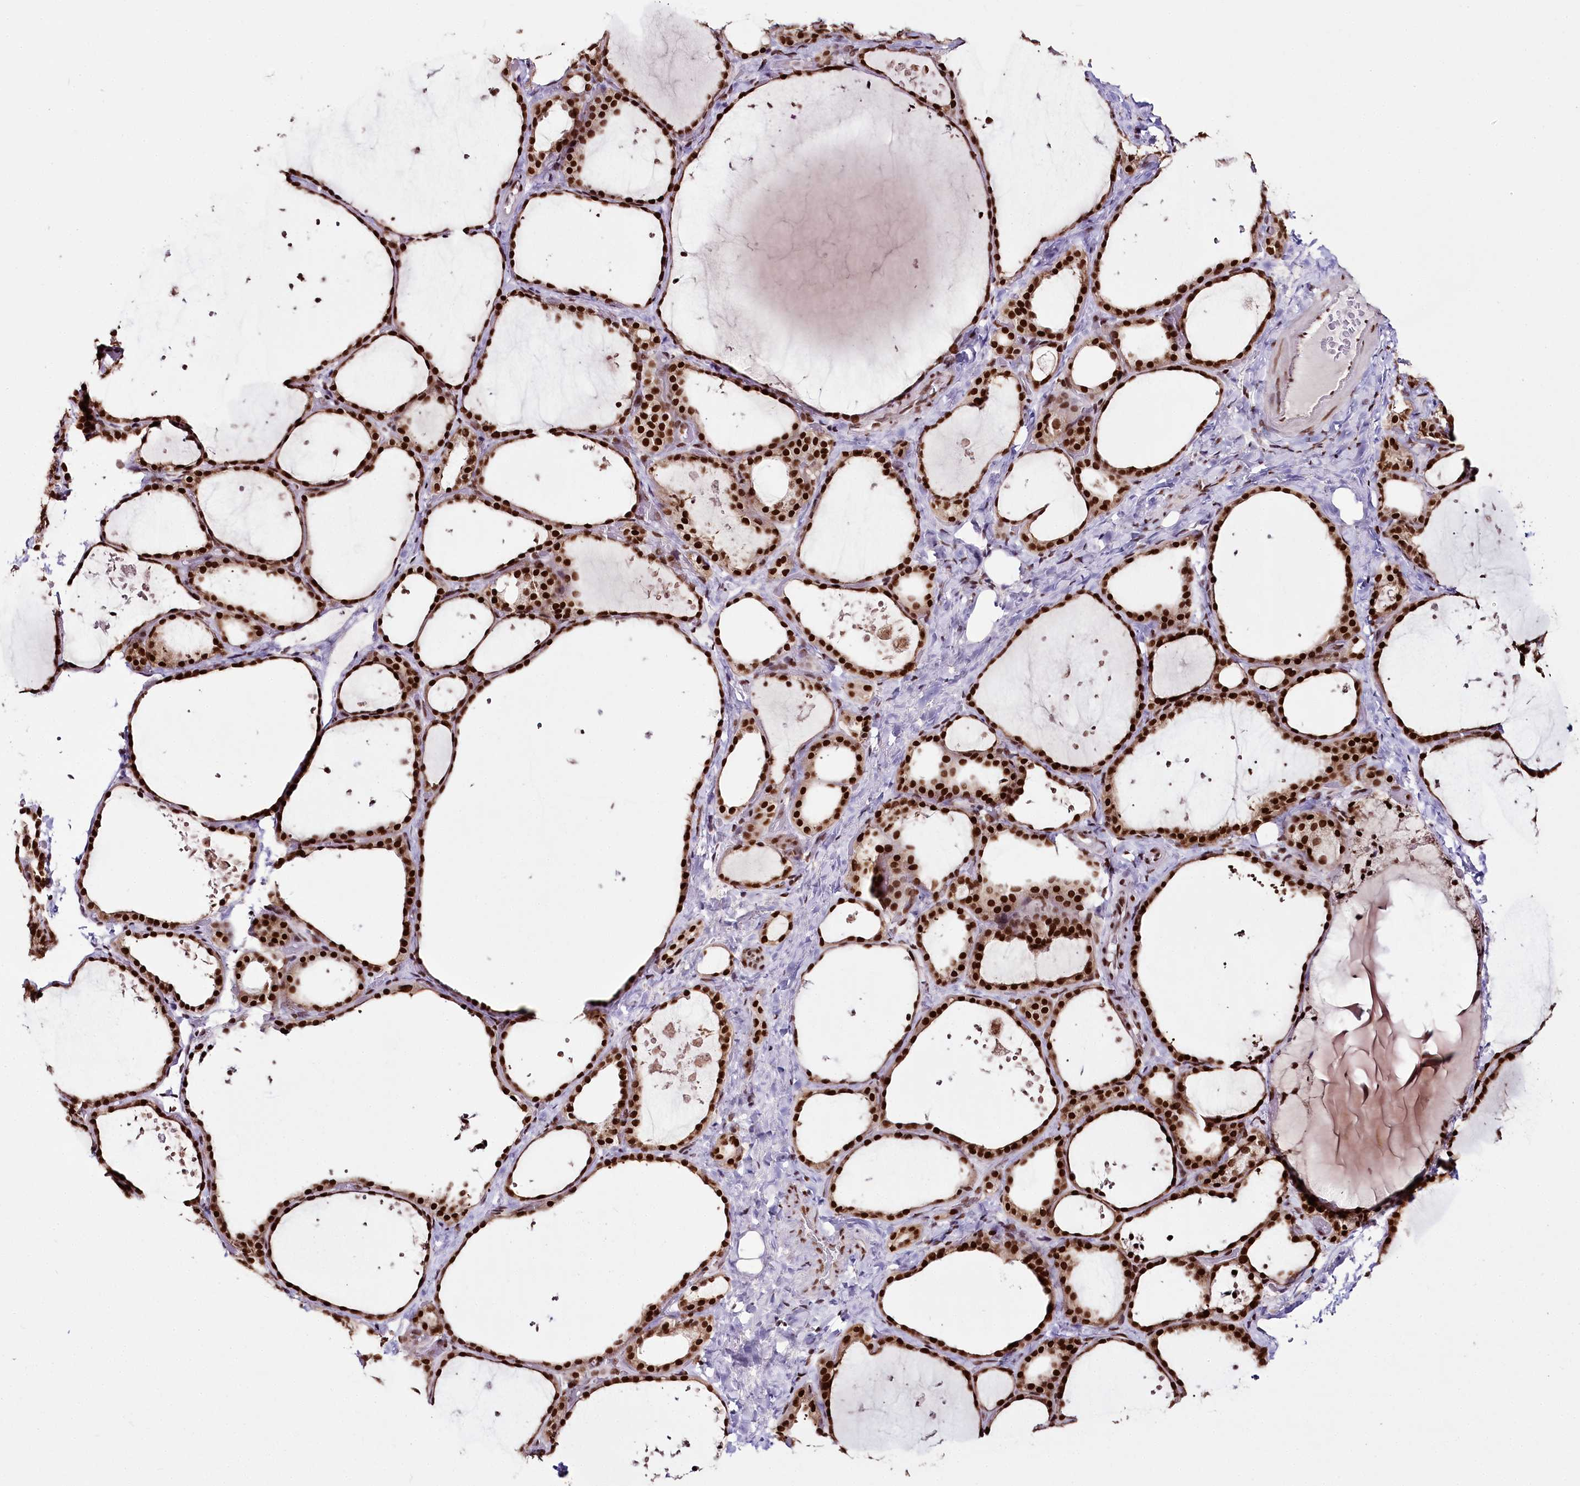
{"staining": {"intensity": "strong", "quantity": ">75%", "location": "nuclear"}, "tissue": "thyroid gland", "cell_type": "Glandular cells", "image_type": "normal", "snomed": [{"axis": "morphology", "description": "Normal tissue, NOS"}, {"axis": "topography", "description": "Thyroid gland"}], "caption": "DAB immunohistochemical staining of normal thyroid gland shows strong nuclear protein positivity in approximately >75% of glandular cells.", "gene": "SMARCE1", "patient": {"sex": "female", "age": 44}}